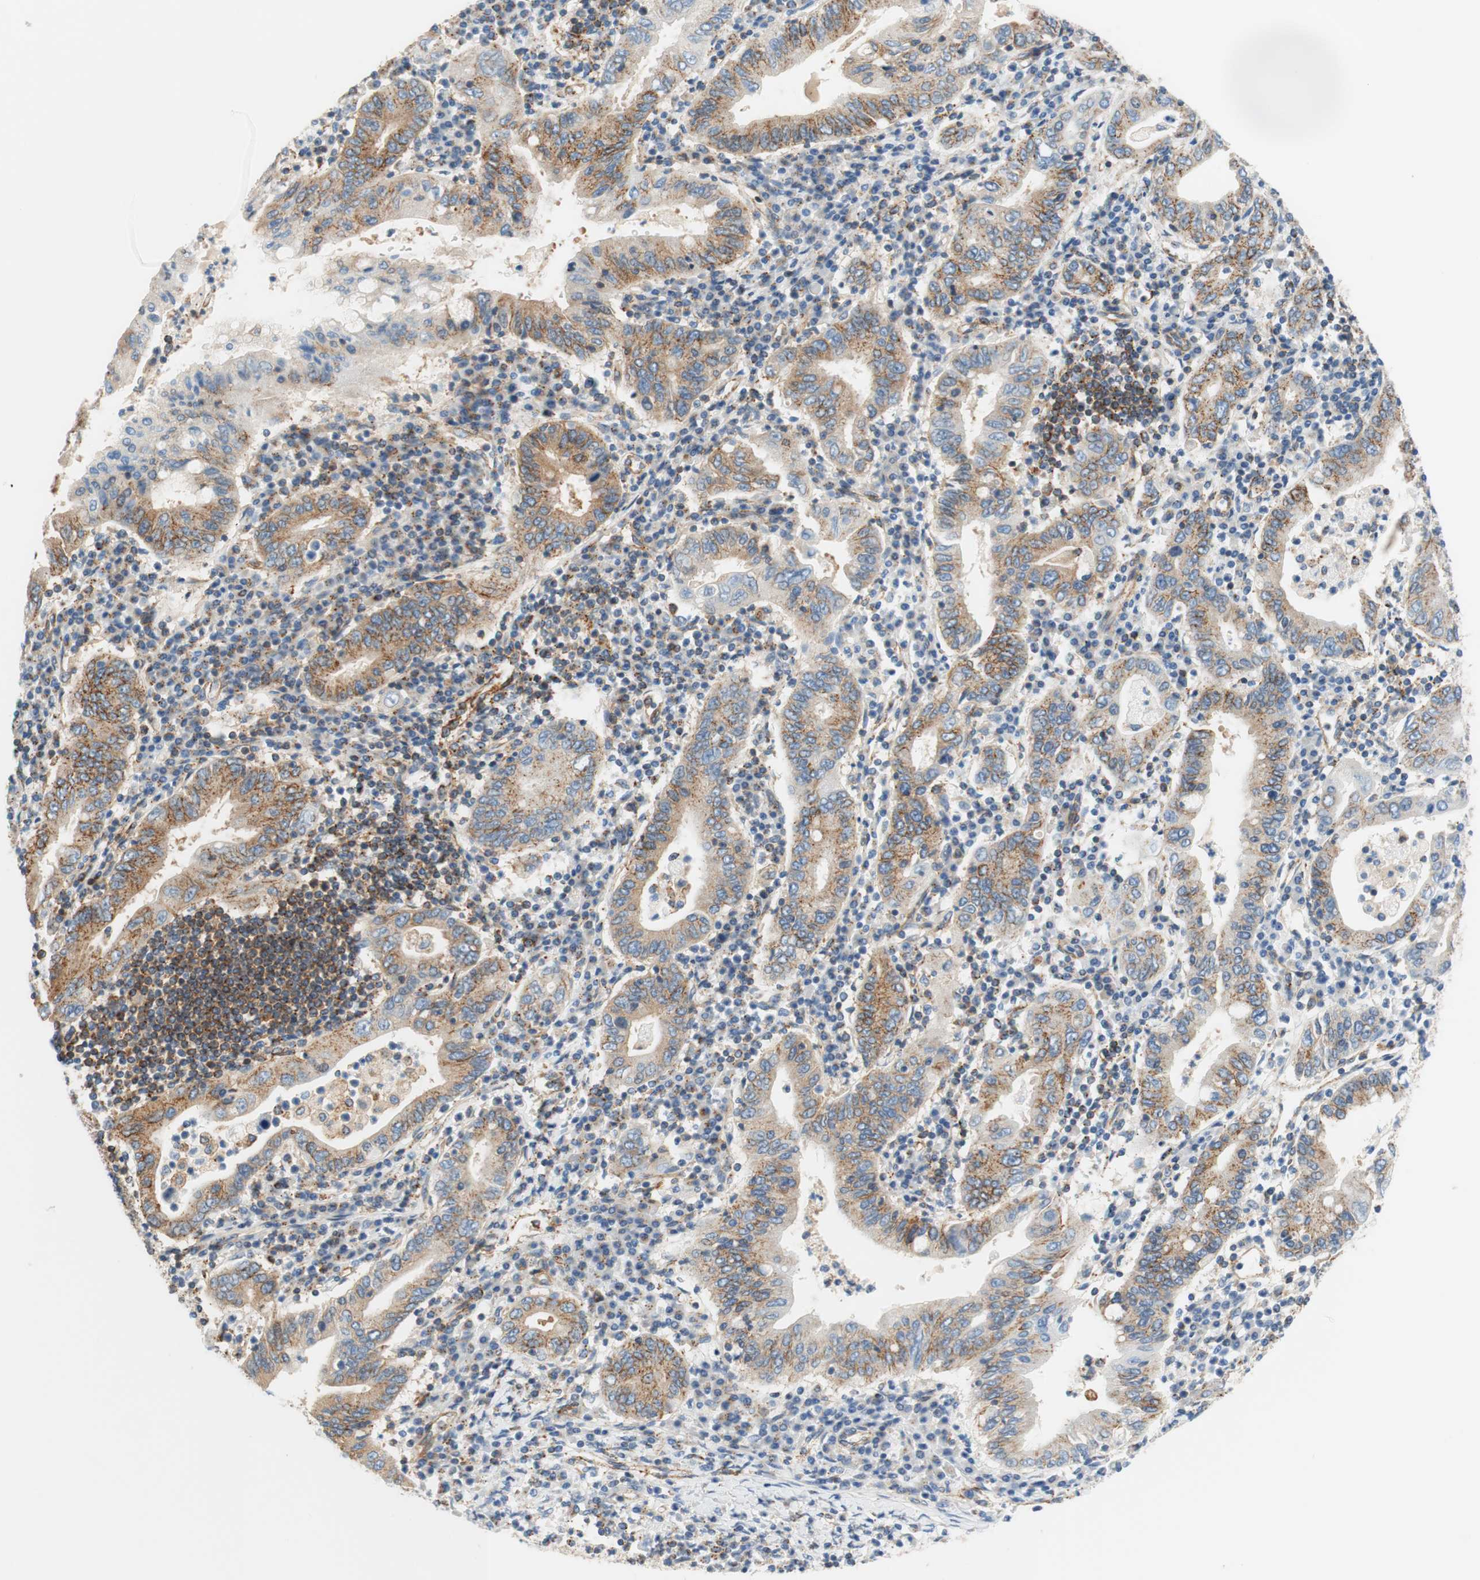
{"staining": {"intensity": "moderate", "quantity": ">75%", "location": "cytoplasmic/membranous"}, "tissue": "stomach cancer", "cell_type": "Tumor cells", "image_type": "cancer", "snomed": [{"axis": "morphology", "description": "Normal tissue, NOS"}, {"axis": "morphology", "description": "Adenocarcinoma, NOS"}, {"axis": "topography", "description": "Esophagus"}, {"axis": "topography", "description": "Stomach, upper"}, {"axis": "topography", "description": "Peripheral nerve tissue"}], "caption": "Approximately >75% of tumor cells in human stomach cancer (adenocarcinoma) display moderate cytoplasmic/membranous protein positivity as visualized by brown immunohistochemical staining.", "gene": "VPS26A", "patient": {"sex": "male", "age": 62}}